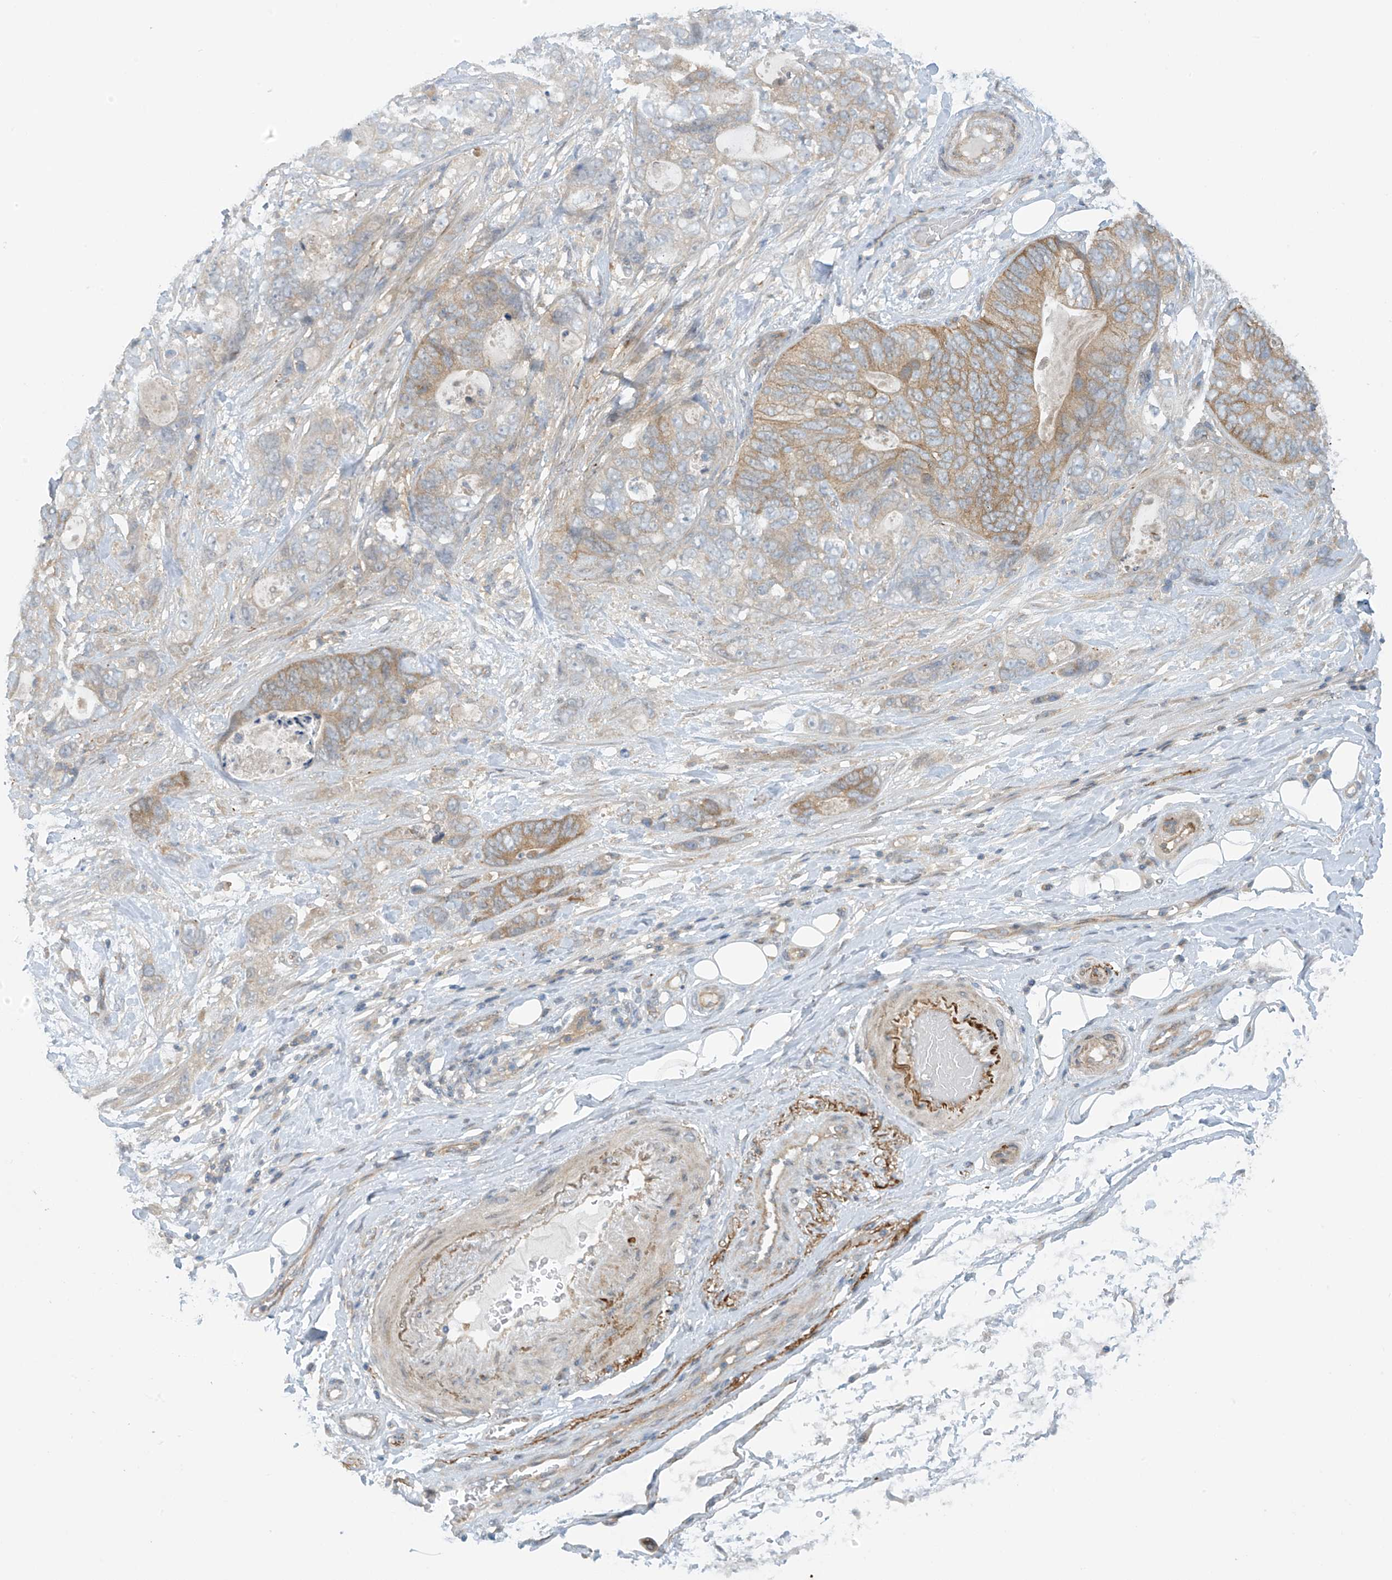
{"staining": {"intensity": "weak", "quantity": "25%-75%", "location": "cytoplasmic/membranous"}, "tissue": "stomach cancer", "cell_type": "Tumor cells", "image_type": "cancer", "snomed": [{"axis": "morphology", "description": "Normal tissue, NOS"}, {"axis": "morphology", "description": "Adenocarcinoma, NOS"}, {"axis": "topography", "description": "Stomach"}], "caption": "Tumor cells exhibit low levels of weak cytoplasmic/membranous staining in about 25%-75% of cells in stomach cancer (adenocarcinoma). (DAB (3,3'-diaminobenzidine) = brown stain, brightfield microscopy at high magnification).", "gene": "FSD1L", "patient": {"sex": "female", "age": 89}}